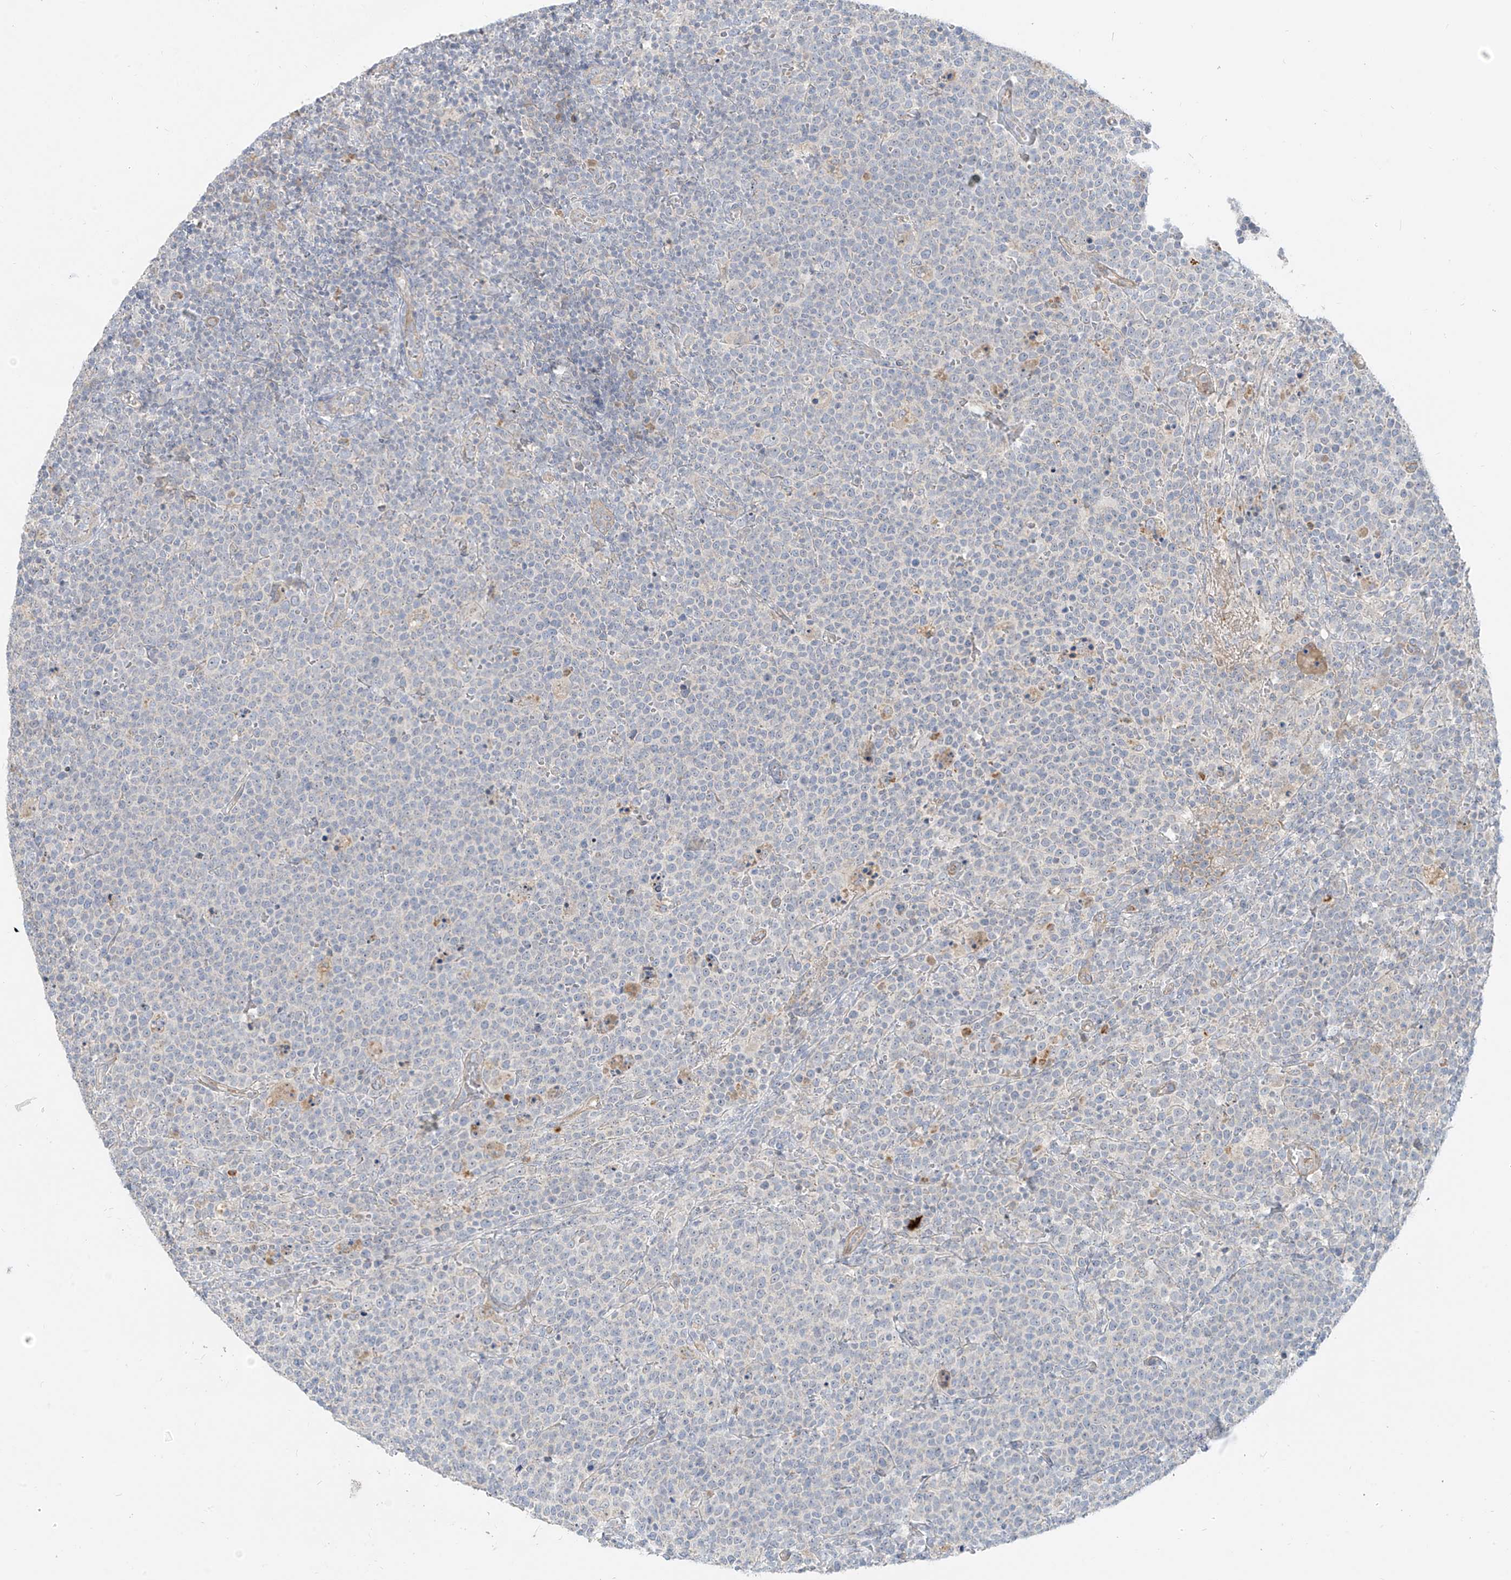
{"staining": {"intensity": "negative", "quantity": "none", "location": "none"}, "tissue": "lymphoma", "cell_type": "Tumor cells", "image_type": "cancer", "snomed": [{"axis": "morphology", "description": "Malignant lymphoma, non-Hodgkin's type, High grade"}, {"axis": "topography", "description": "Lymph node"}], "caption": "An immunohistochemistry photomicrograph of malignant lymphoma, non-Hodgkin's type (high-grade) is shown. There is no staining in tumor cells of malignant lymphoma, non-Hodgkin's type (high-grade). The staining is performed using DAB brown chromogen with nuclei counter-stained in using hematoxylin.", "gene": "C2orf42", "patient": {"sex": "male", "age": 61}}